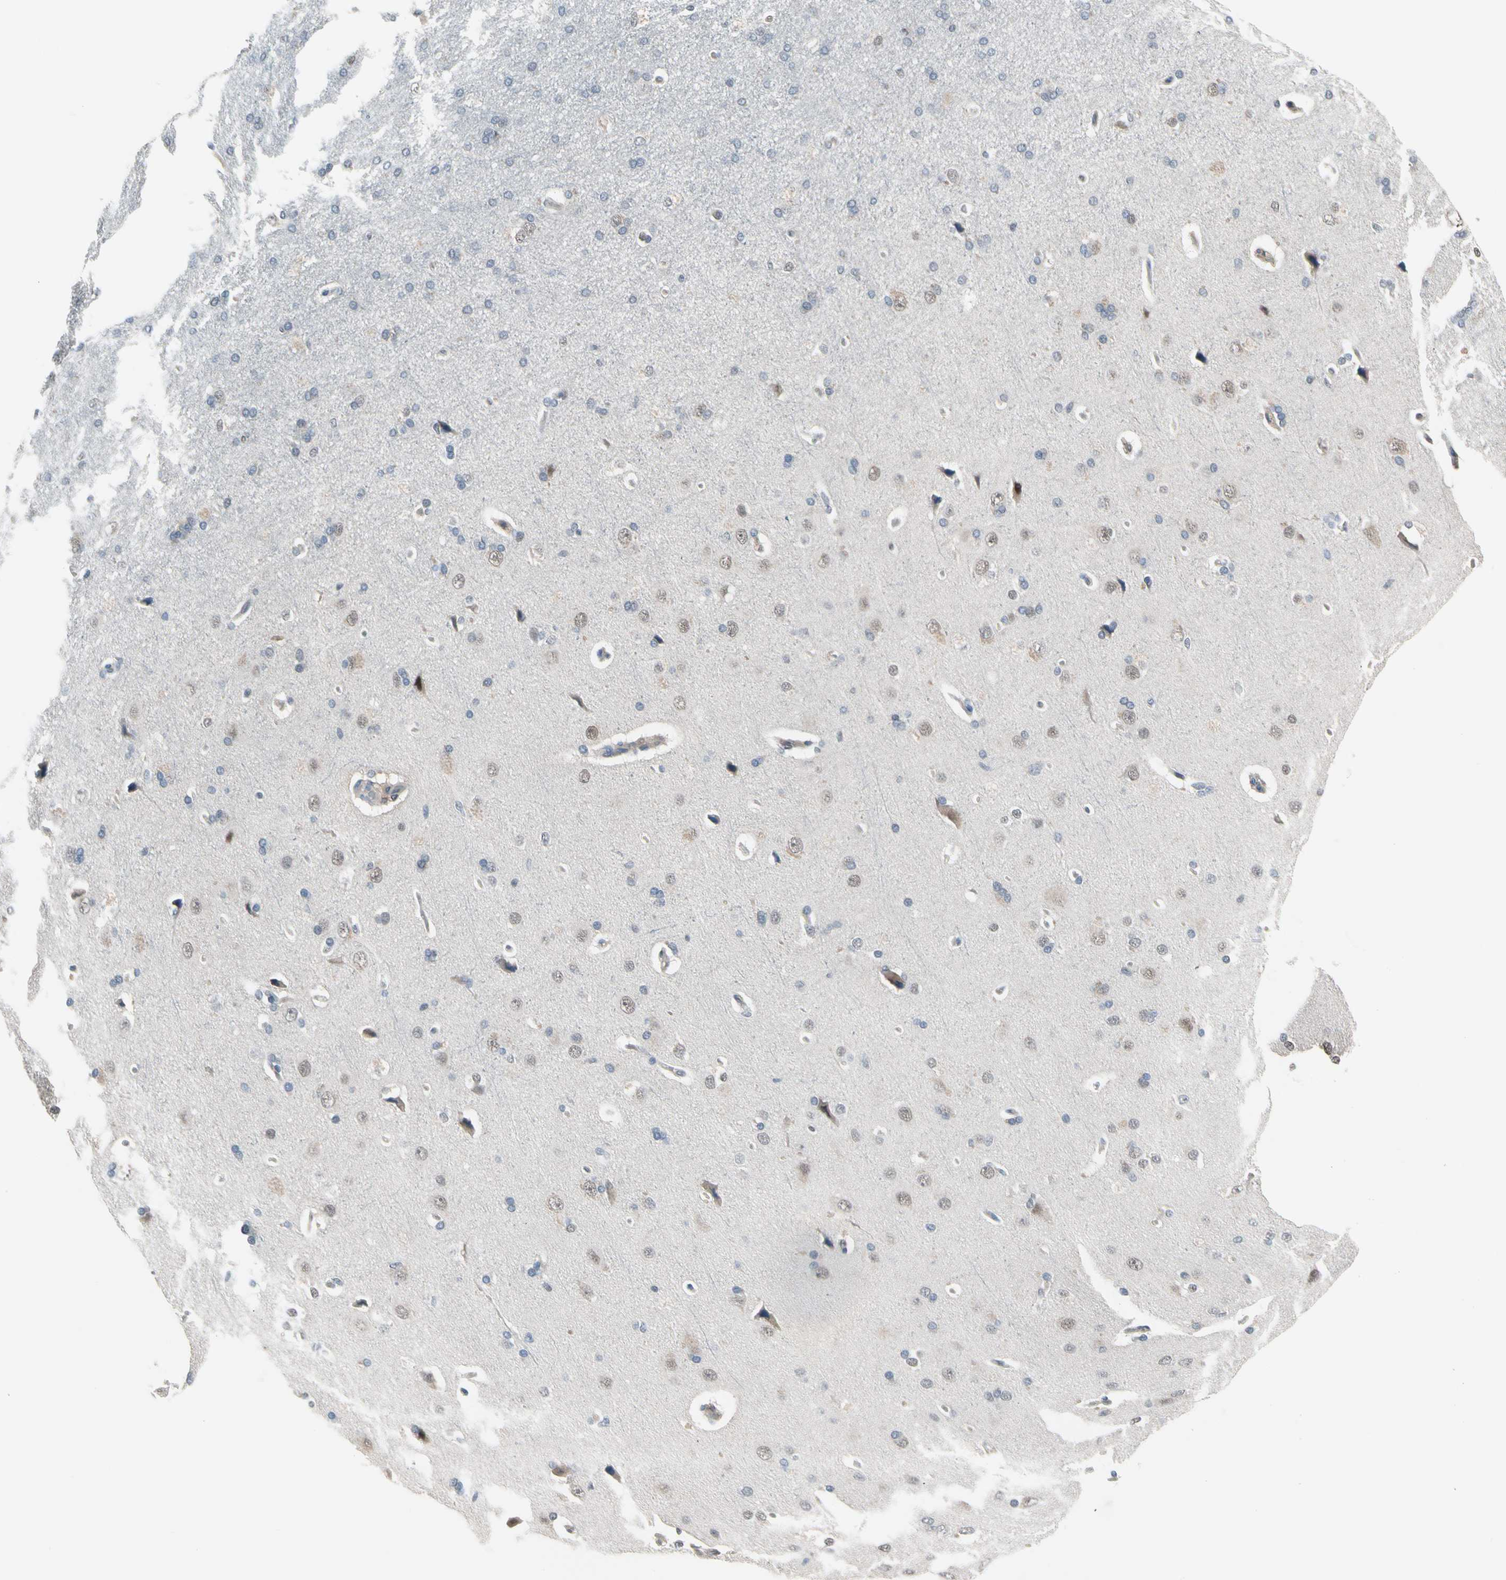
{"staining": {"intensity": "negative", "quantity": "none", "location": "none"}, "tissue": "cerebral cortex", "cell_type": "Endothelial cells", "image_type": "normal", "snomed": [{"axis": "morphology", "description": "Normal tissue, NOS"}, {"axis": "topography", "description": "Cerebral cortex"}], "caption": "This is a histopathology image of immunohistochemistry staining of unremarkable cerebral cortex, which shows no positivity in endothelial cells. (Brightfield microscopy of DAB (3,3'-diaminobenzidine) IHC at high magnification).", "gene": "ENSG00000256646", "patient": {"sex": "male", "age": 62}}